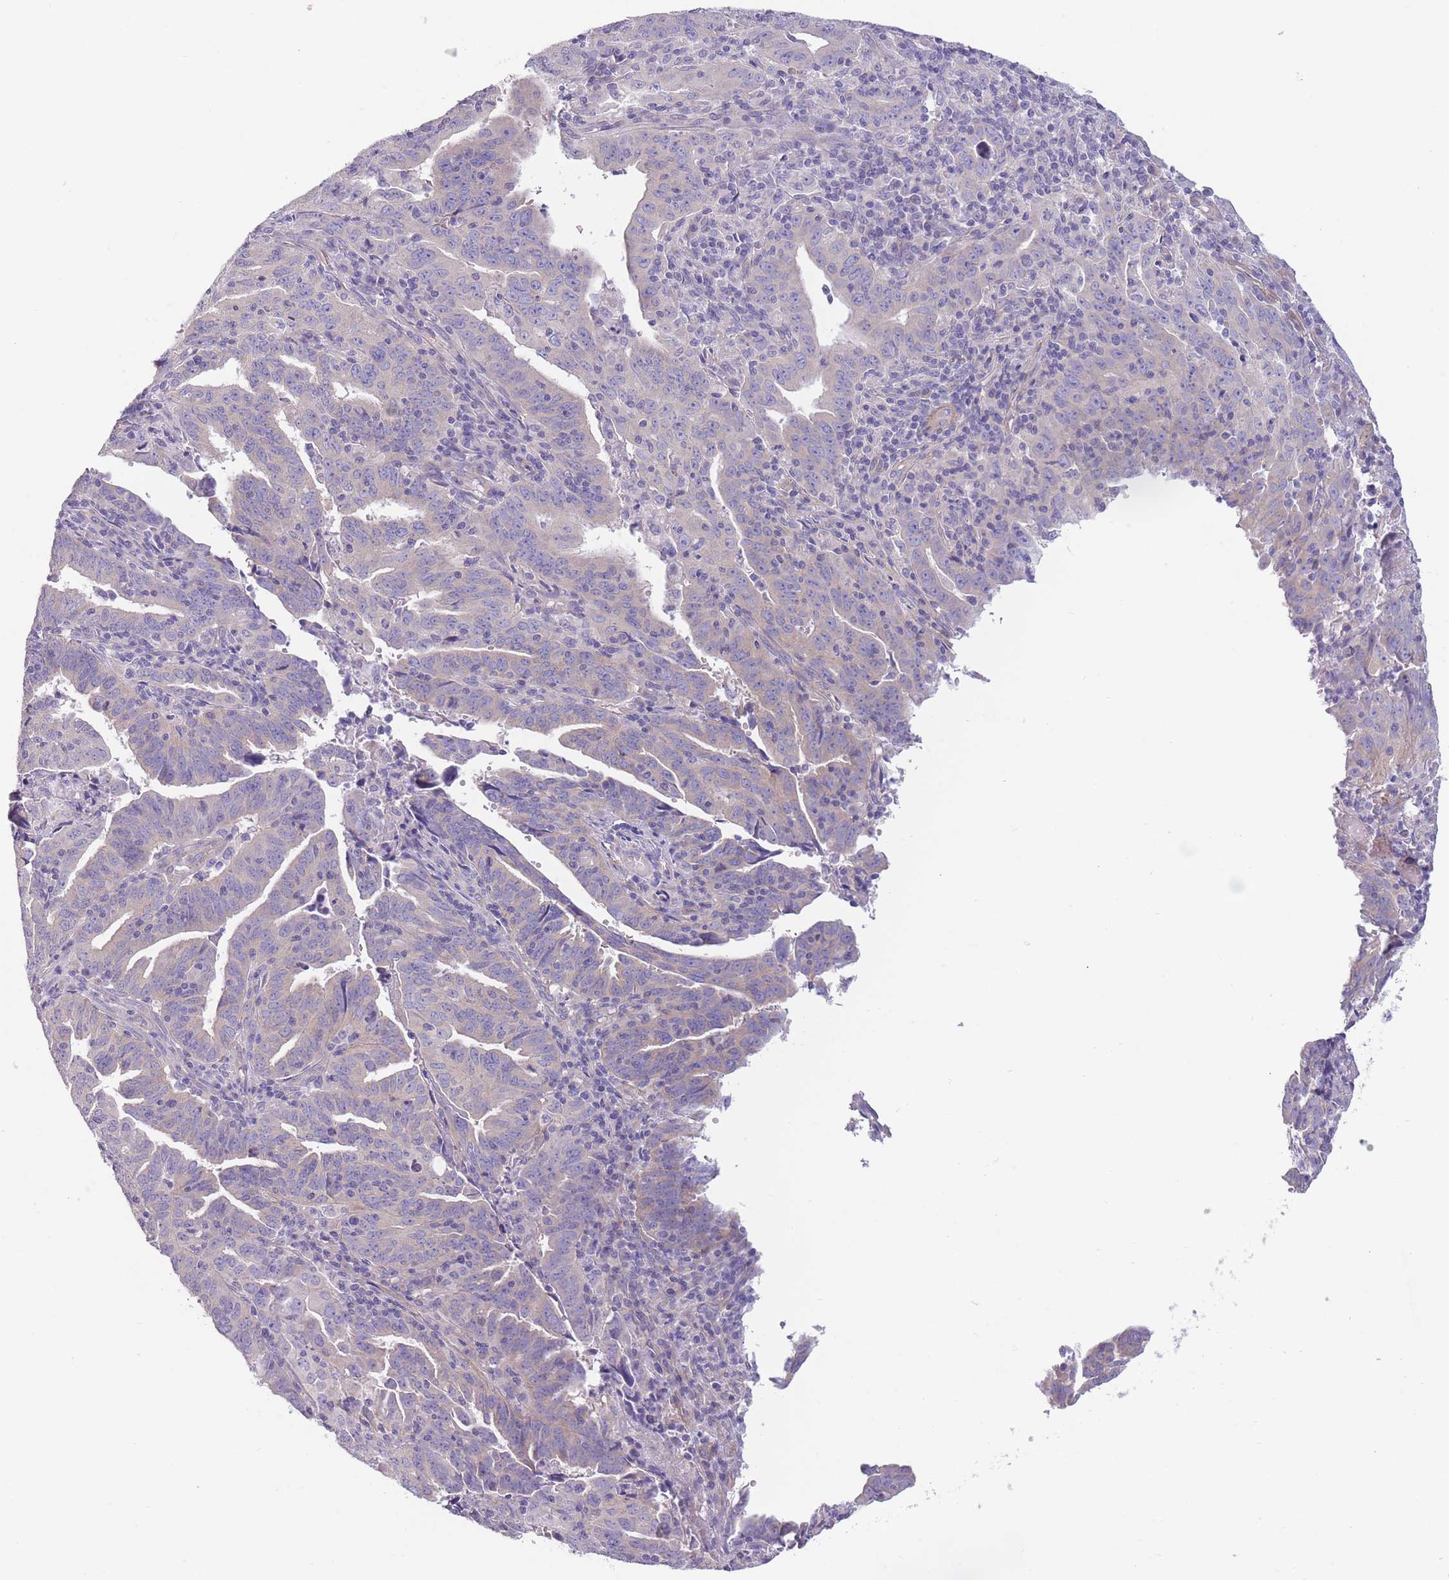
{"staining": {"intensity": "negative", "quantity": "none", "location": "none"}, "tissue": "endometrial cancer", "cell_type": "Tumor cells", "image_type": "cancer", "snomed": [{"axis": "morphology", "description": "Adenocarcinoma, NOS"}, {"axis": "topography", "description": "Endometrium"}], "caption": "IHC image of neoplastic tissue: human endometrial cancer stained with DAB demonstrates no significant protein expression in tumor cells. Nuclei are stained in blue.", "gene": "PNPLA5", "patient": {"sex": "female", "age": 60}}